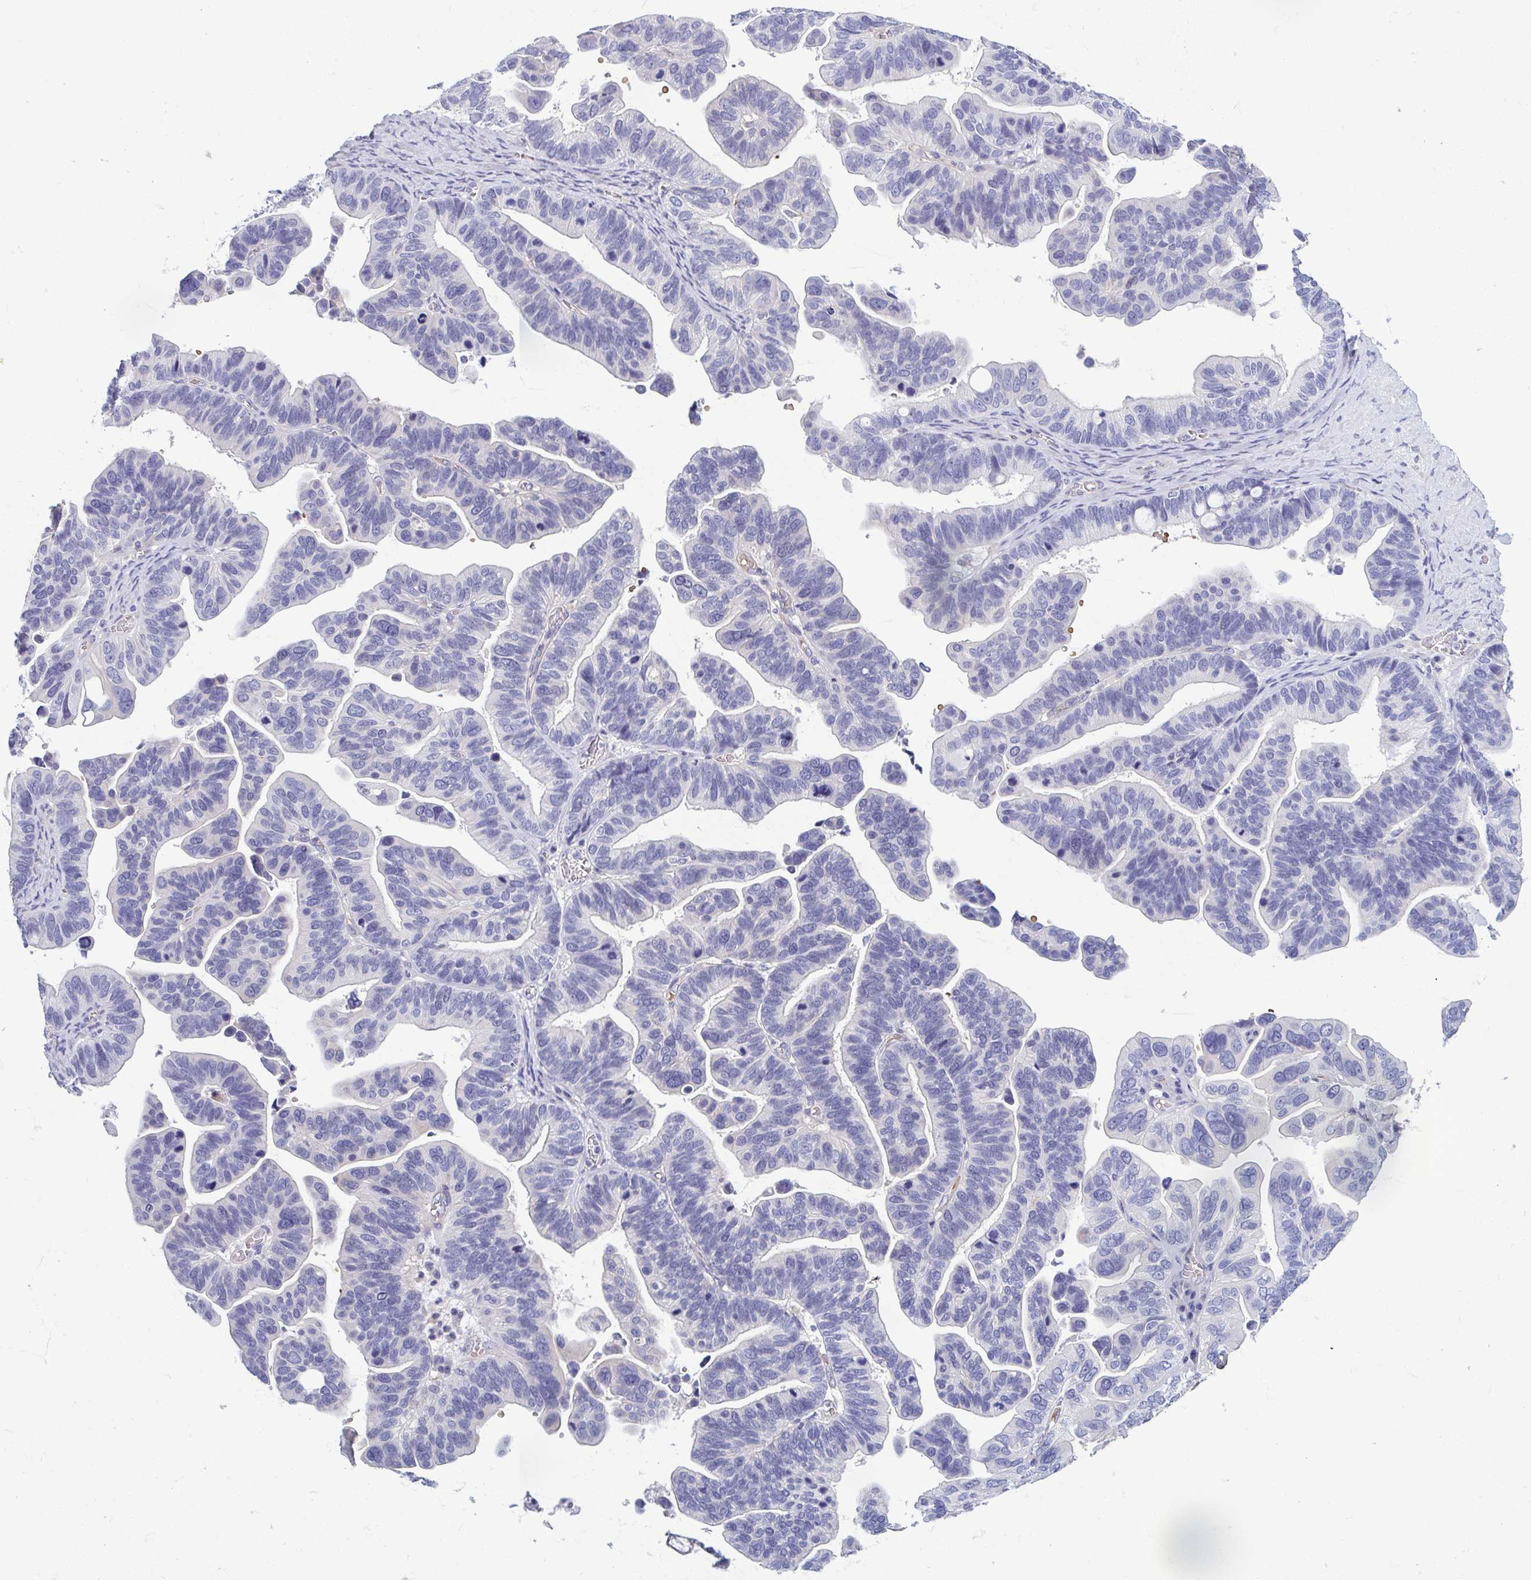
{"staining": {"intensity": "negative", "quantity": "none", "location": "none"}, "tissue": "ovarian cancer", "cell_type": "Tumor cells", "image_type": "cancer", "snomed": [{"axis": "morphology", "description": "Cystadenocarcinoma, serous, NOS"}, {"axis": "topography", "description": "Ovary"}], "caption": "Immunohistochemical staining of ovarian cancer (serous cystadenocarcinoma) displays no significant expression in tumor cells.", "gene": "MORC4", "patient": {"sex": "female", "age": 56}}